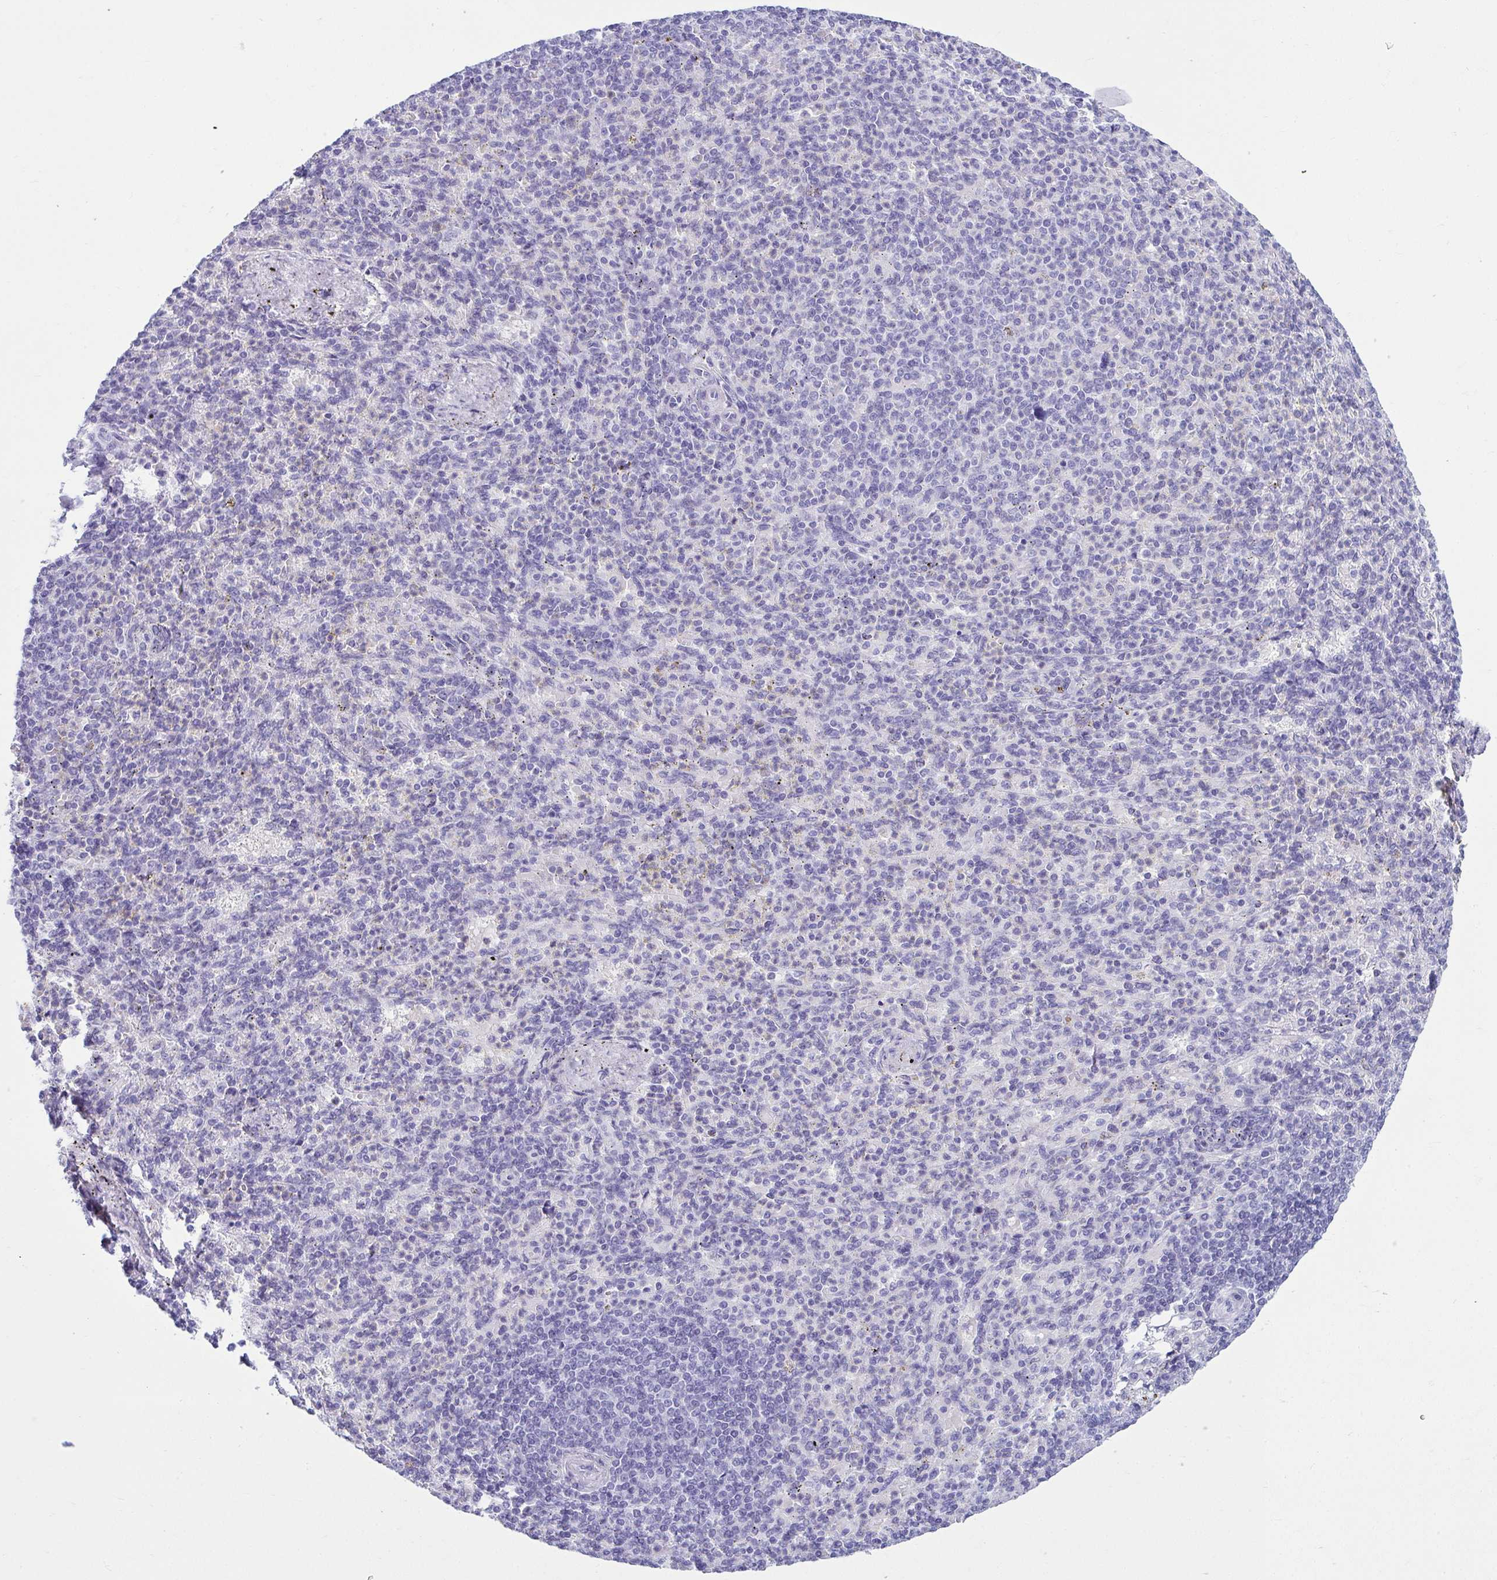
{"staining": {"intensity": "negative", "quantity": "none", "location": "none"}, "tissue": "spleen", "cell_type": "Cells in red pulp", "image_type": "normal", "snomed": [{"axis": "morphology", "description": "Normal tissue, NOS"}, {"axis": "topography", "description": "Spleen"}], "caption": "Immunohistochemistry (IHC) of benign spleen shows no staining in cells in red pulp.", "gene": "CLGN", "patient": {"sex": "female", "age": 74}}